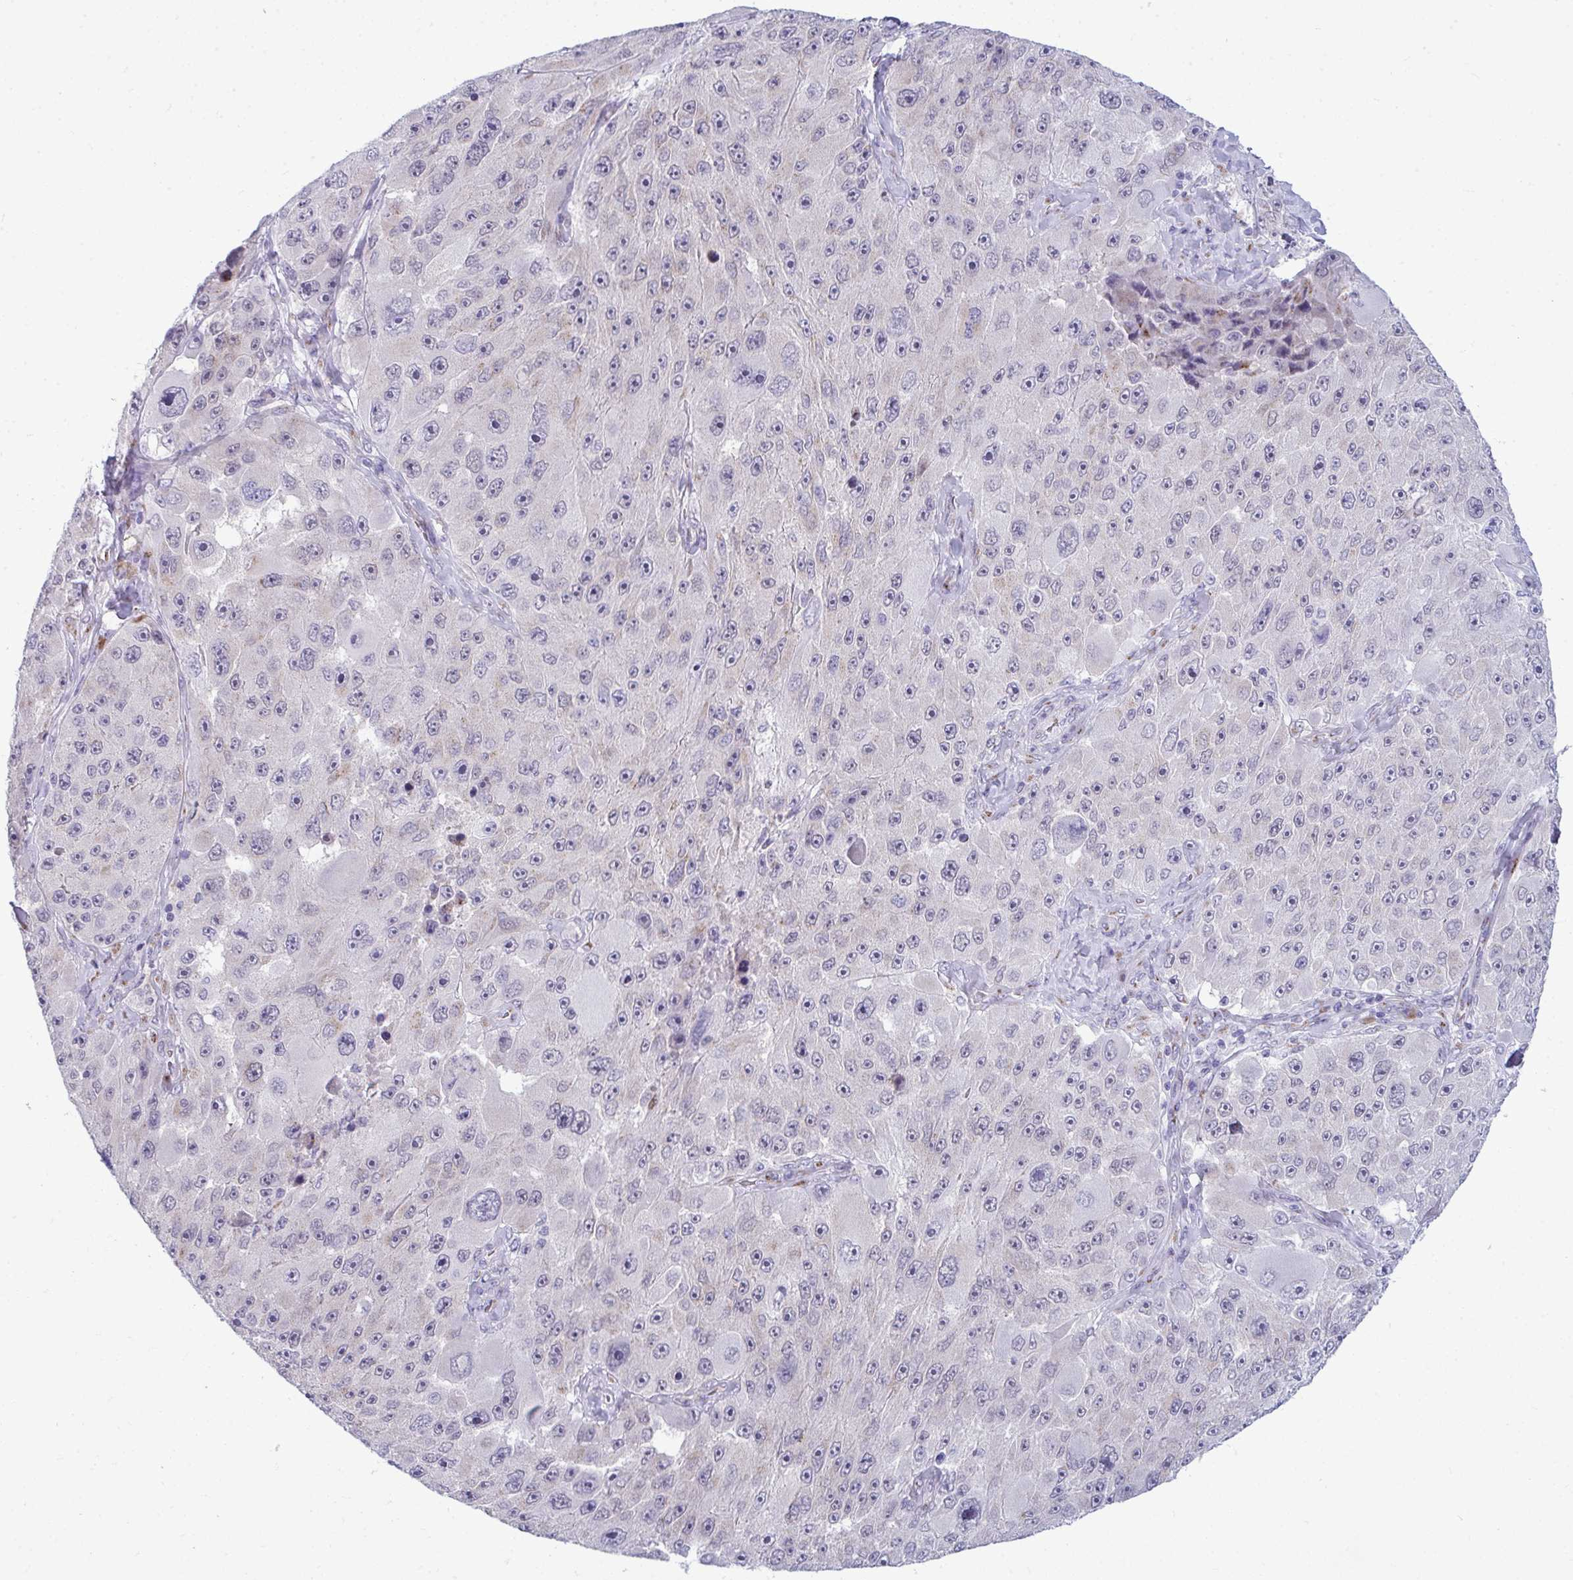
{"staining": {"intensity": "negative", "quantity": "none", "location": "none"}, "tissue": "melanoma", "cell_type": "Tumor cells", "image_type": "cancer", "snomed": [{"axis": "morphology", "description": "Malignant melanoma, Metastatic site"}, {"axis": "topography", "description": "Lymph node"}], "caption": "Immunohistochemical staining of melanoma displays no significant positivity in tumor cells. (DAB immunohistochemistry visualized using brightfield microscopy, high magnification).", "gene": "DTX4", "patient": {"sex": "male", "age": 62}}